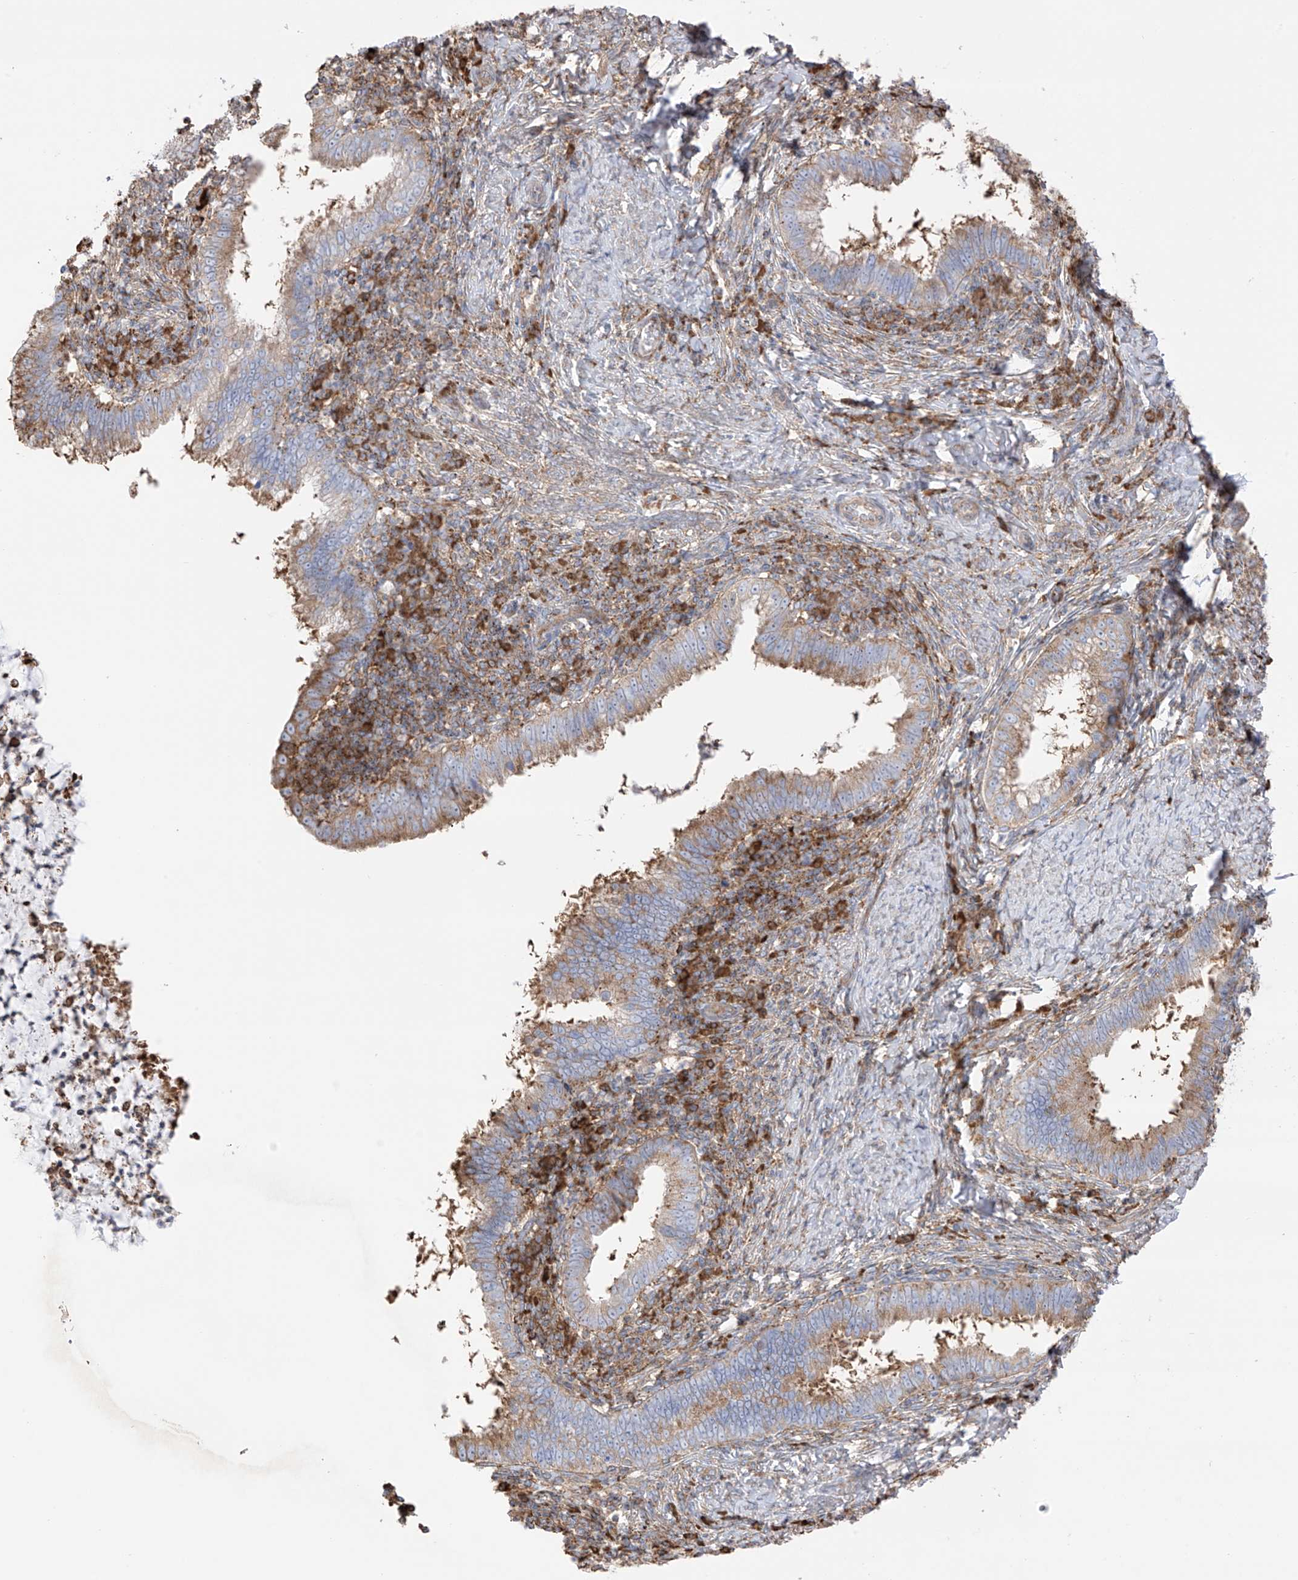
{"staining": {"intensity": "moderate", "quantity": ">75%", "location": "cytoplasmic/membranous"}, "tissue": "cervical cancer", "cell_type": "Tumor cells", "image_type": "cancer", "snomed": [{"axis": "morphology", "description": "Adenocarcinoma, NOS"}, {"axis": "topography", "description": "Cervix"}], "caption": "About >75% of tumor cells in human cervical adenocarcinoma reveal moderate cytoplasmic/membranous protein positivity as visualized by brown immunohistochemical staining.", "gene": "XKR3", "patient": {"sex": "female", "age": 36}}